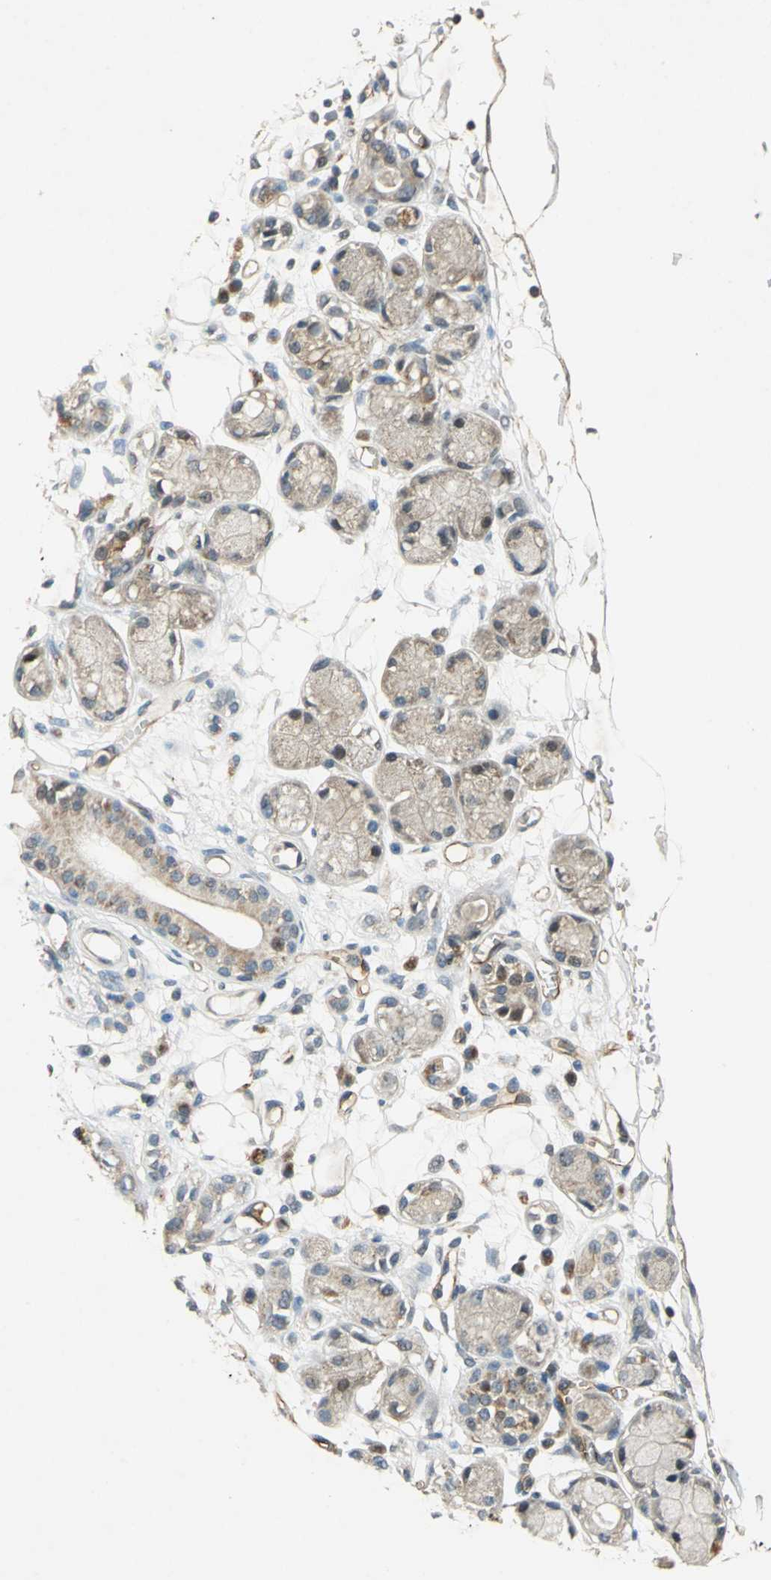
{"staining": {"intensity": "negative", "quantity": "none", "location": "none"}, "tissue": "adipose tissue", "cell_type": "Adipocytes", "image_type": "normal", "snomed": [{"axis": "morphology", "description": "Normal tissue, NOS"}, {"axis": "morphology", "description": "Inflammation, NOS"}, {"axis": "topography", "description": "Vascular tissue"}, {"axis": "topography", "description": "Salivary gland"}], "caption": "The immunohistochemistry (IHC) histopathology image has no significant staining in adipocytes of adipose tissue. Nuclei are stained in blue.", "gene": "EMCN", "patient": {"sex": "female", "age": 75}}